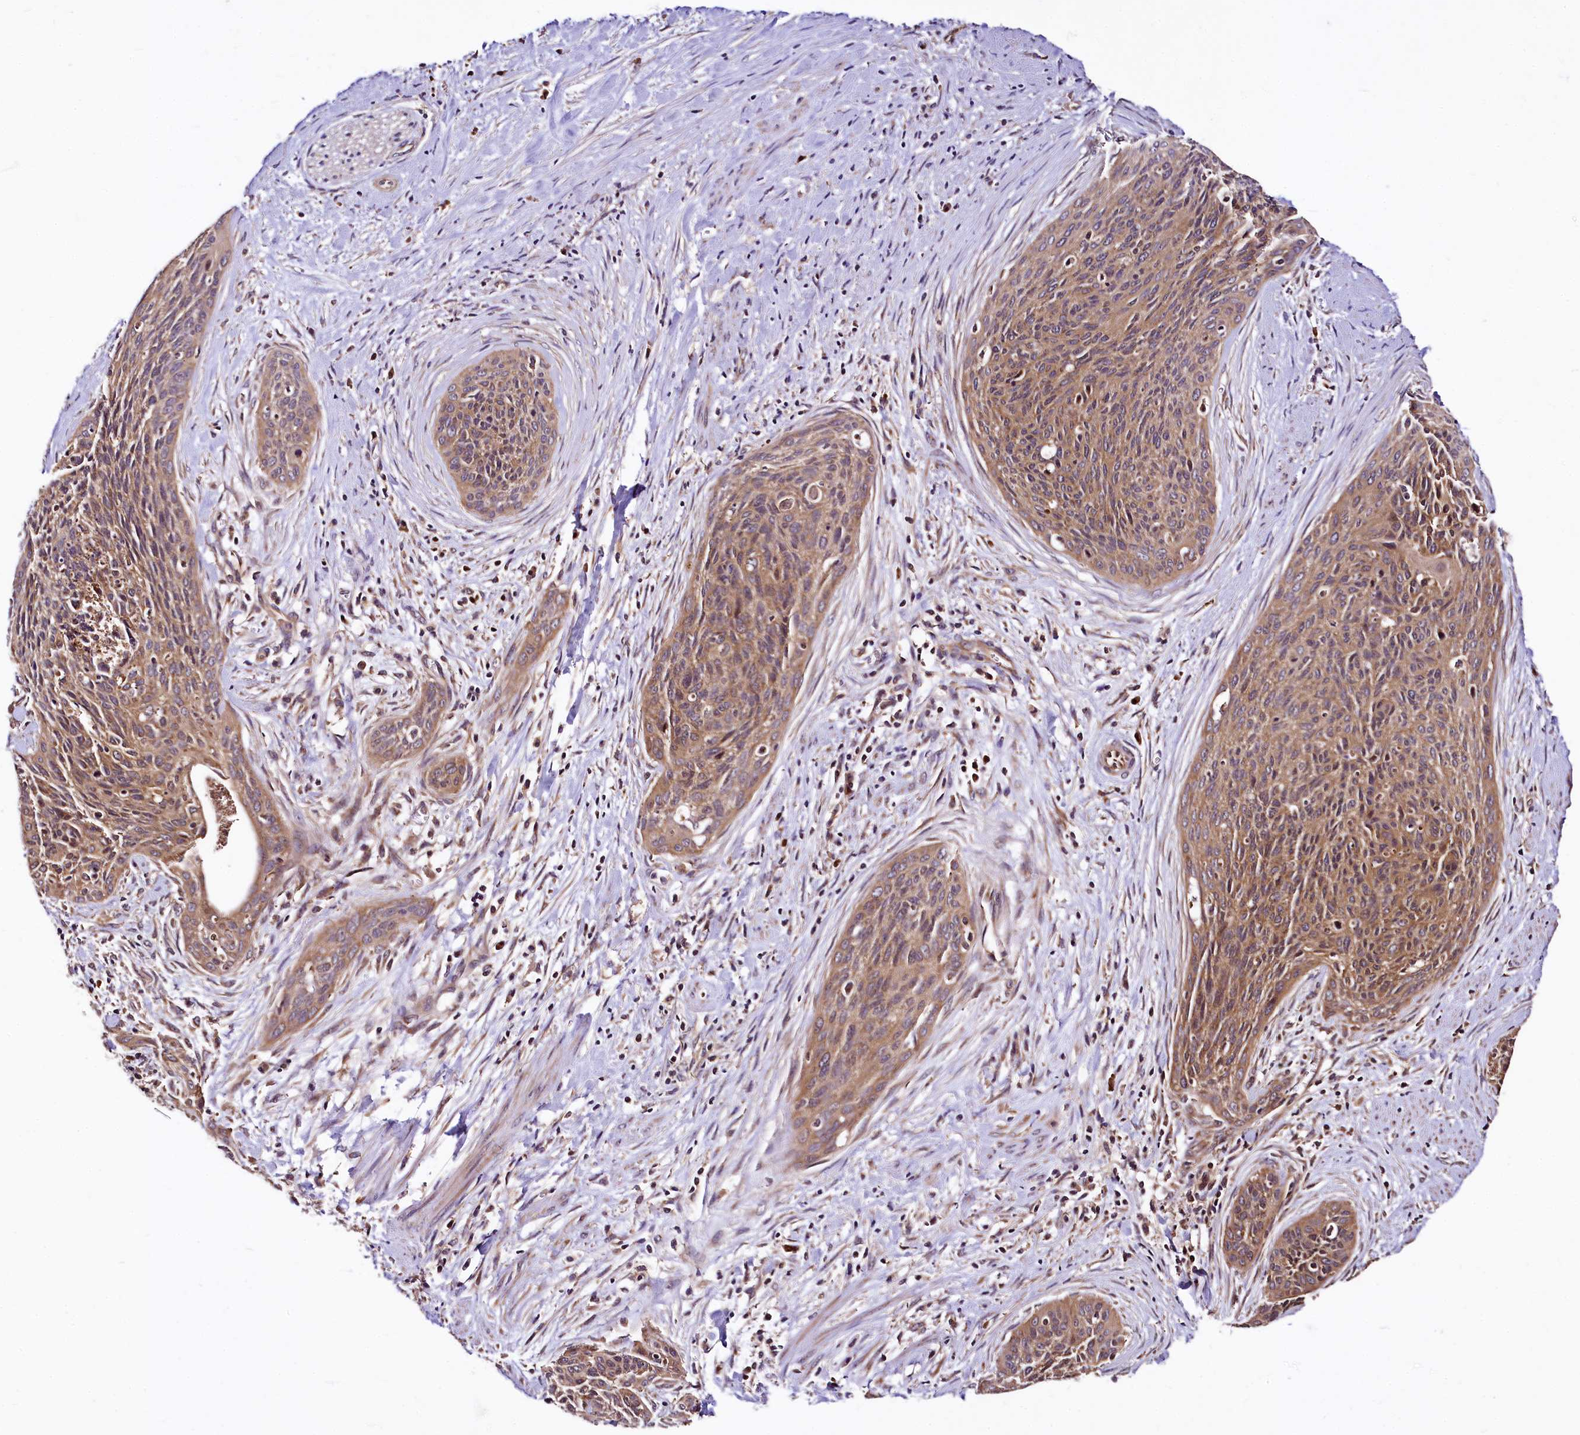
{"staining": {"intensity": "moderate", "quantity": ">75%", "location": "cytoplasmic/membranous"}, "tissue": "cervical cancer", "cell_type": "Tumor cells", "image_type": "cancer", "snomed": [{"axis": "morphology", "description": "Squamous cell carcinoma, NOS"}, {"axis": "topography", "description": "Cervix"}], "caption": "Squamous cell carcinoma (cervical) stained for a protein (brown) reveals moderate cytoplasmic/membranous positive expression in approximately >75% of tumor cells.", "gene": "LRSAM1", "patient": {"sex": "female", "age": 55}}